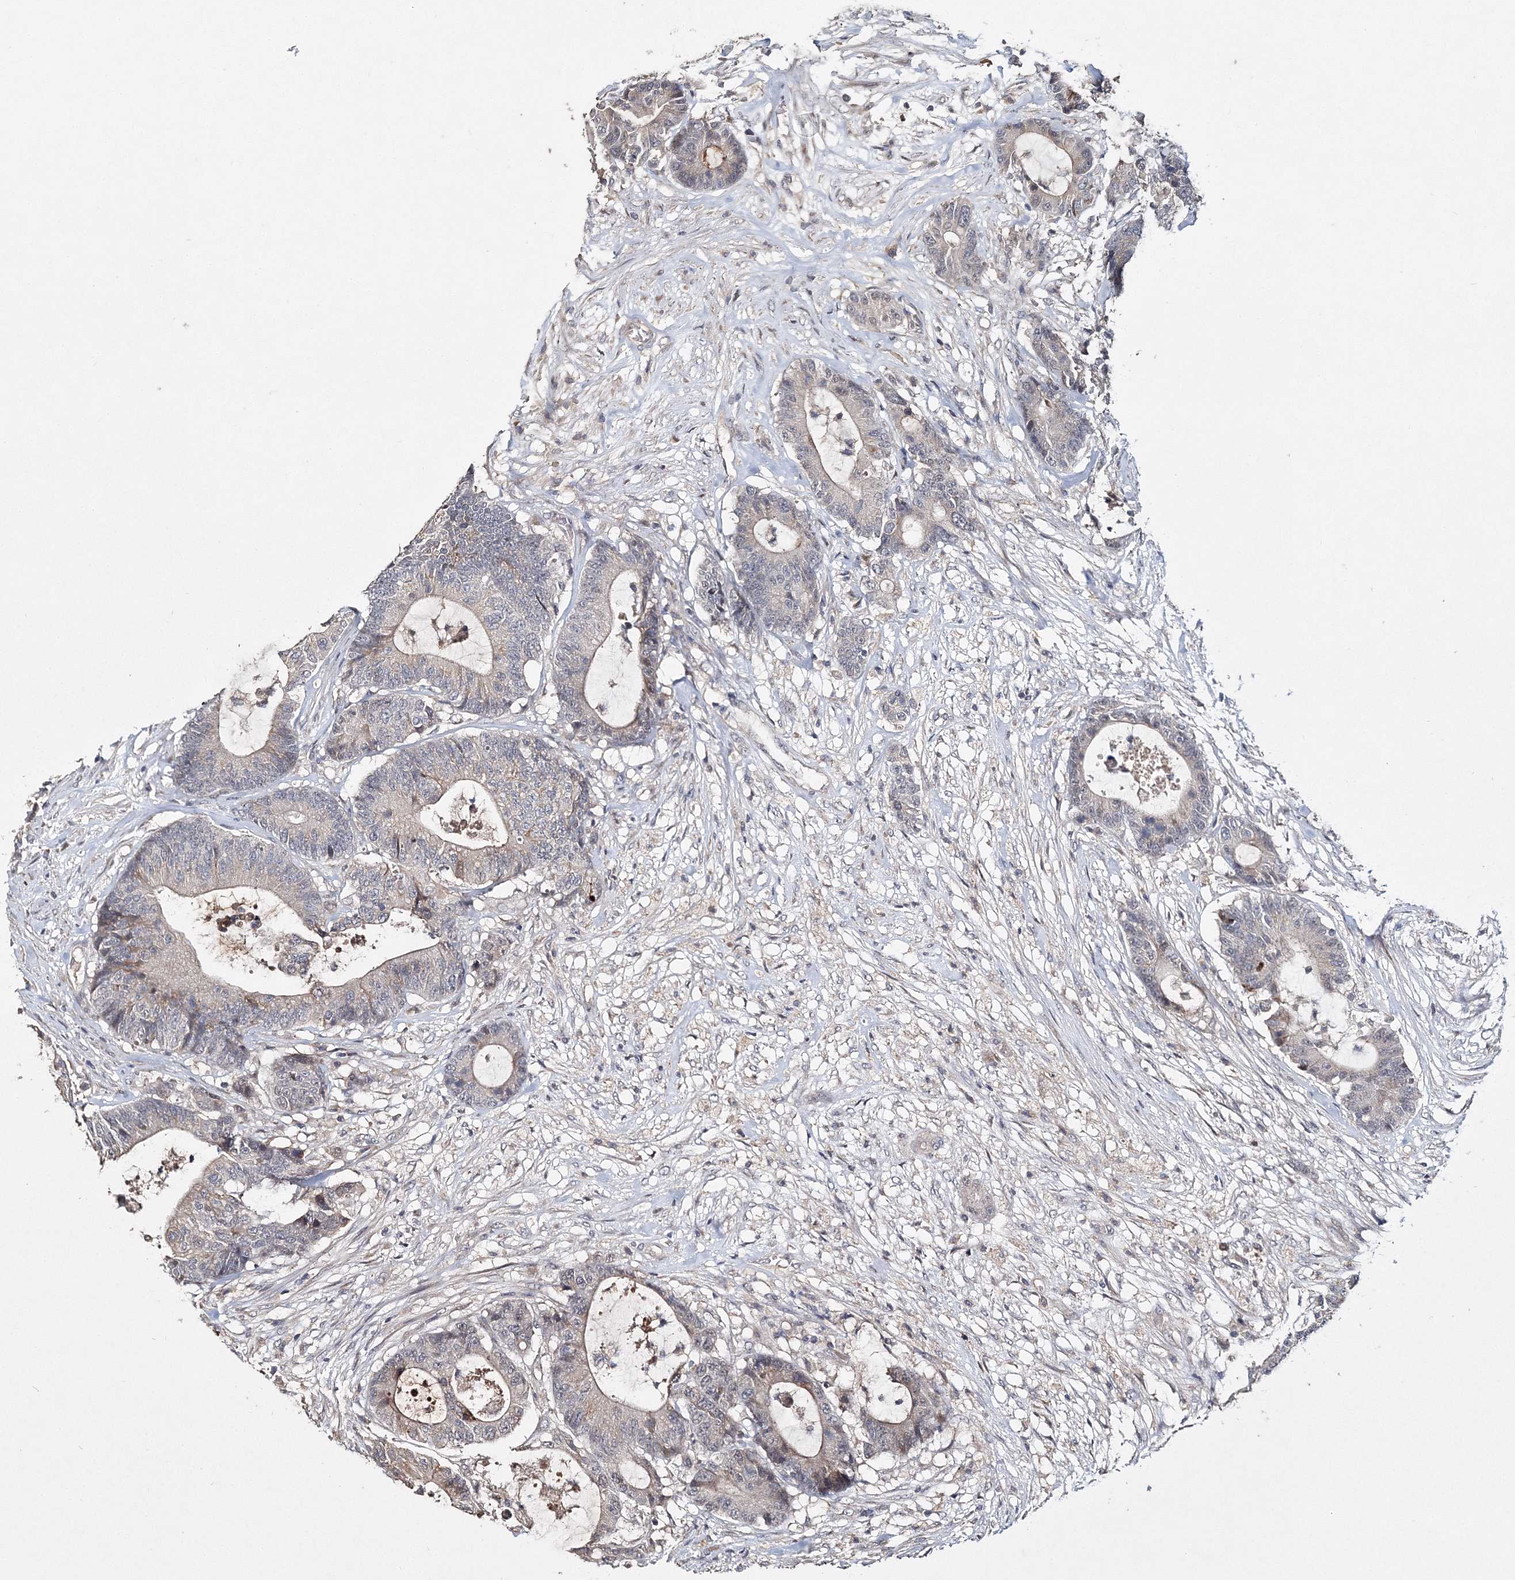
{"staining": {"intensity": "negative", "quantity": "none", "location": "none"}, "tissue": "colorectal cancer", "cell_type": "Tumor cells", "image_type": "cancer", "snomed": [{"axis": "morphology", "description": "Adenocarcinoma, NOS"}, {"axis": "topography", "description": "Colon"}], "caption": "Photomicrograph shows no significant protein positivity in tumor cells of adenocarcinoma (colorectal).", "gene": "GJB5", "patient": {"sex": "female", "age": 84}}